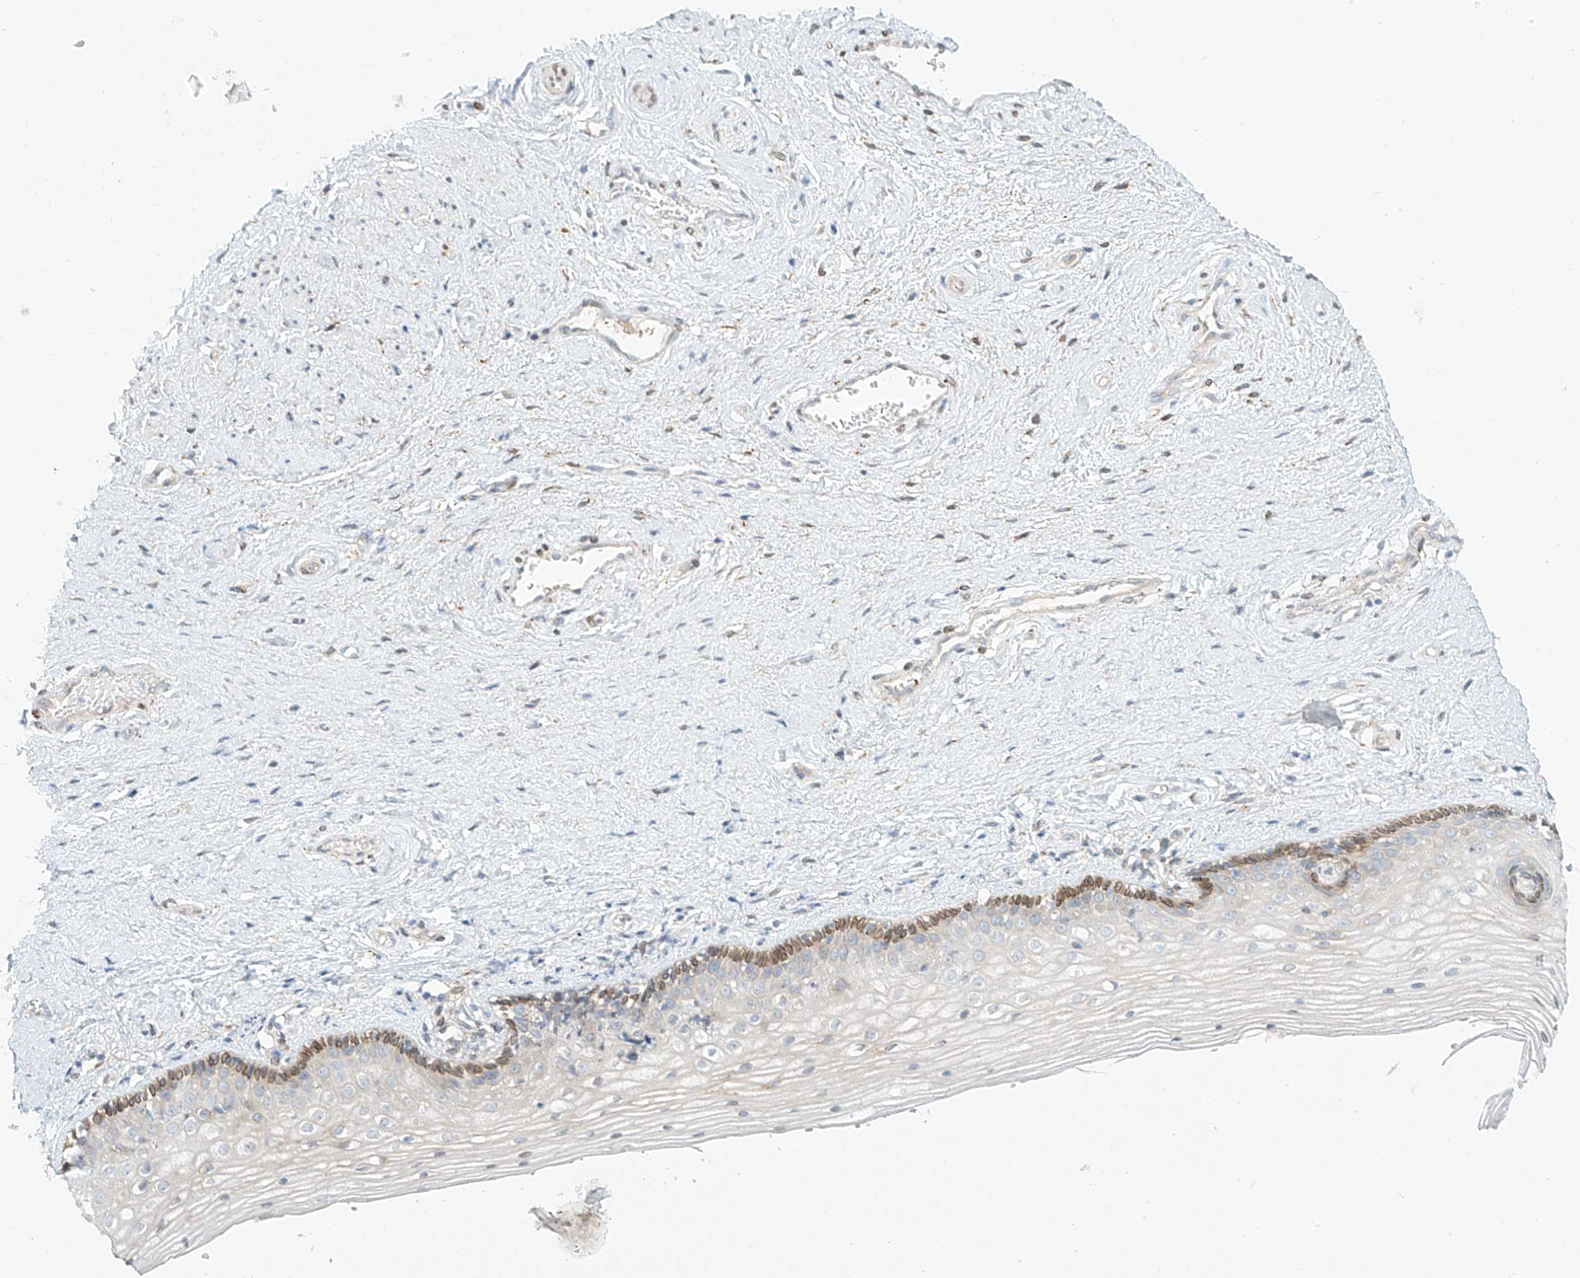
{"staining": {"intensity": "moderate", "quantity": "<25%", "location": "cytoplasmic/membranous"}, "tissue": "vagina", "cell_type": "Squamous epithelial cells", "image_type": "normal", "snomed": [{"axis": "morphology", "description": "Normal tissue, NOS"}, {"axis": "topography", "description": "Vagina"}], "caption": "Immunohistochemistry (IHC) of benign vagina shows low levels of moderate cytoplasmic/membranous expression in about <25% of squamous epithelial cells. (DAB IHC, brown staining for protein, blue staining for nuclei).", "gene": "PCYOX1", "patient": {"sex": "female", "age": 46}}